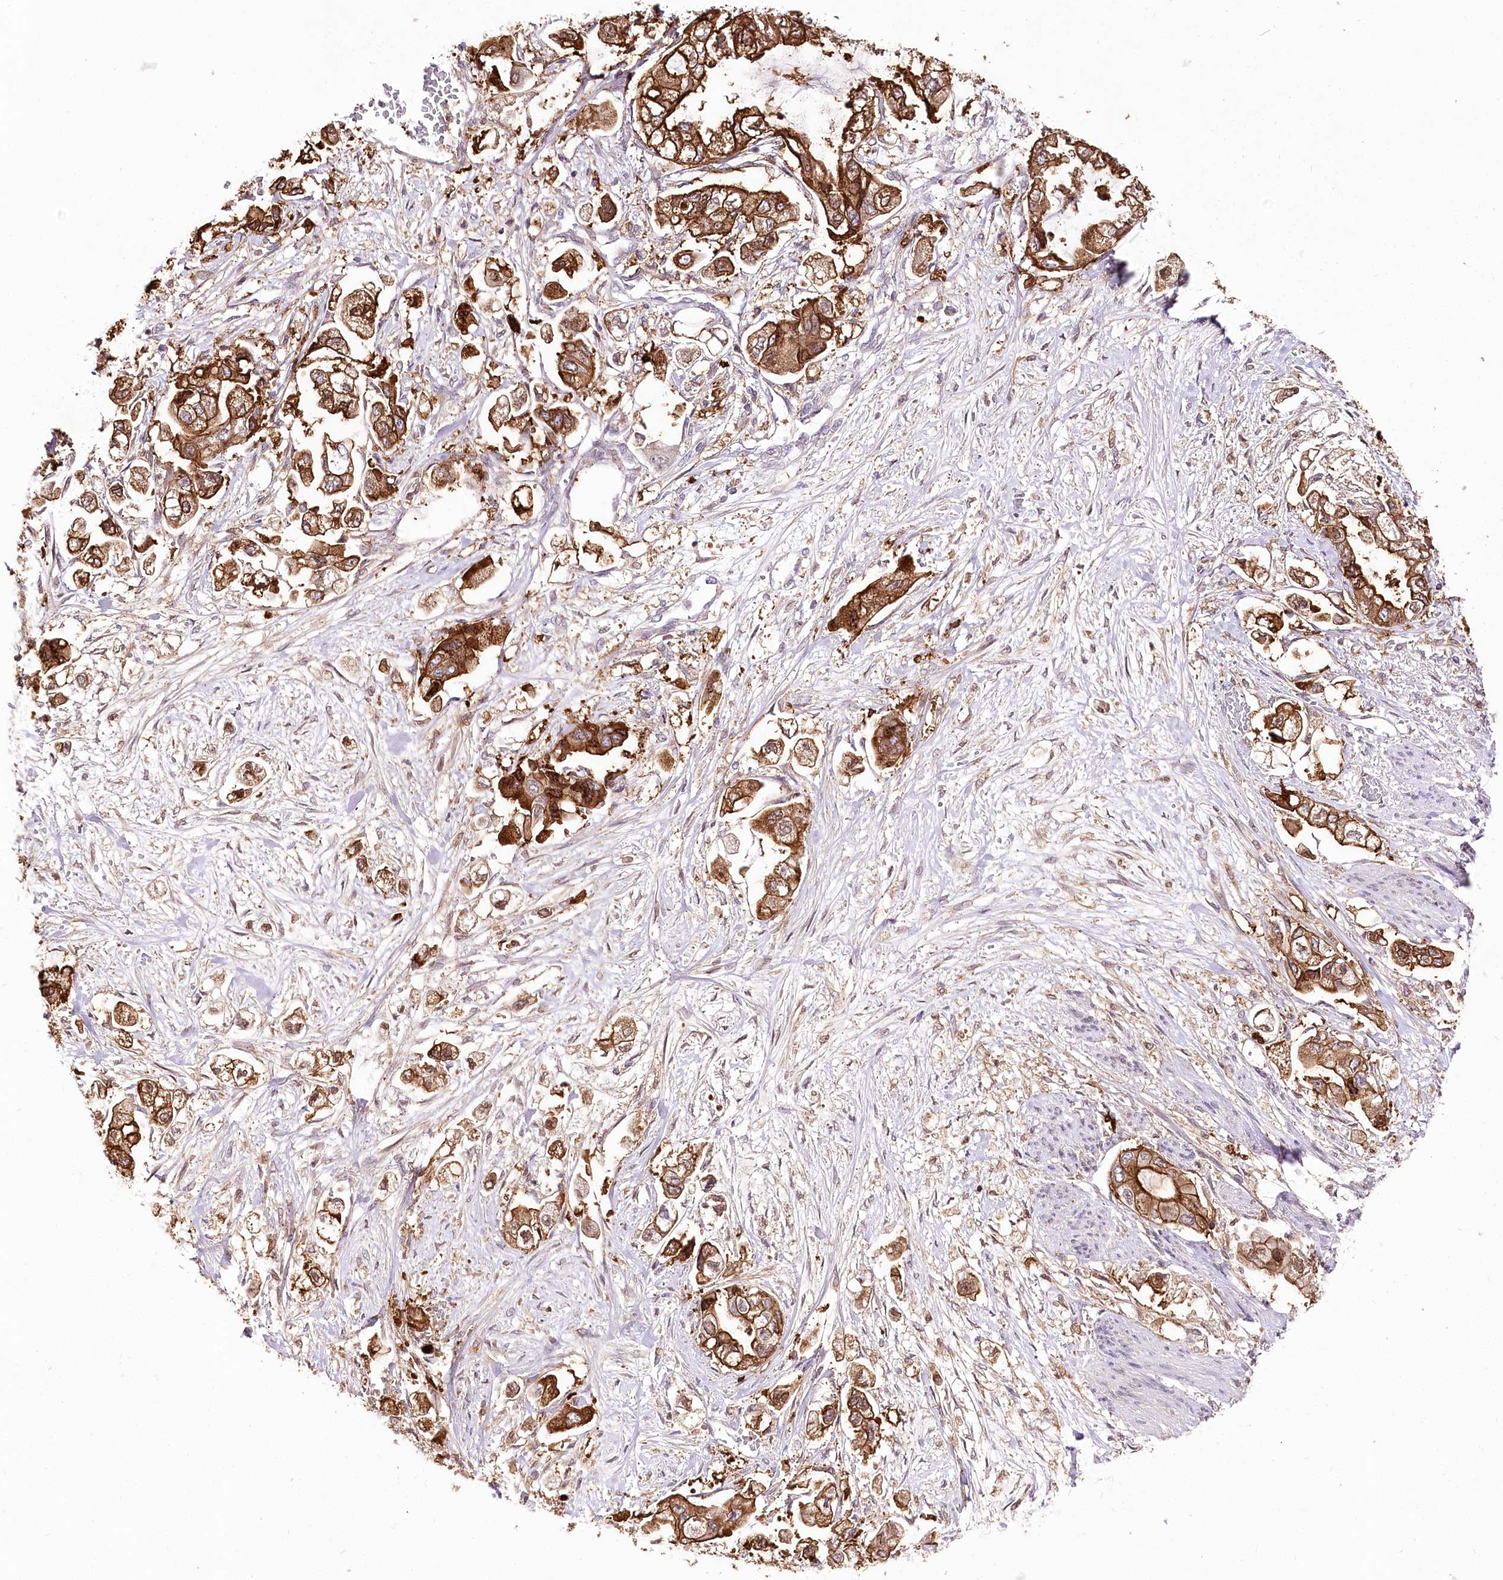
{"staining": {"intensity": "strong", "quantity": ">75%", "location": "cytoplasmic/membranous"}, "tissue": "stomach cancer", "cell_type": "Tumor cells", "image_type": "cancer", "snomed": [{"axis": "morphology", "description": "Adenocarcinoma, NOS"}, {"axis": "topography", "description": "Stomach"}], "caption": "Protein staining by immunohistochemistry (IHC) reveals strong cytoplasmic/membranous positivity in about >75% of tumor cells in adenocarcinoma (stomach). Using DAB (brown) and hematoxylin (blue) stains, captured at high magnification using brightfield microscopy.", "gene": "UGP2", "patient": {"sex": "male", "age": 62}}